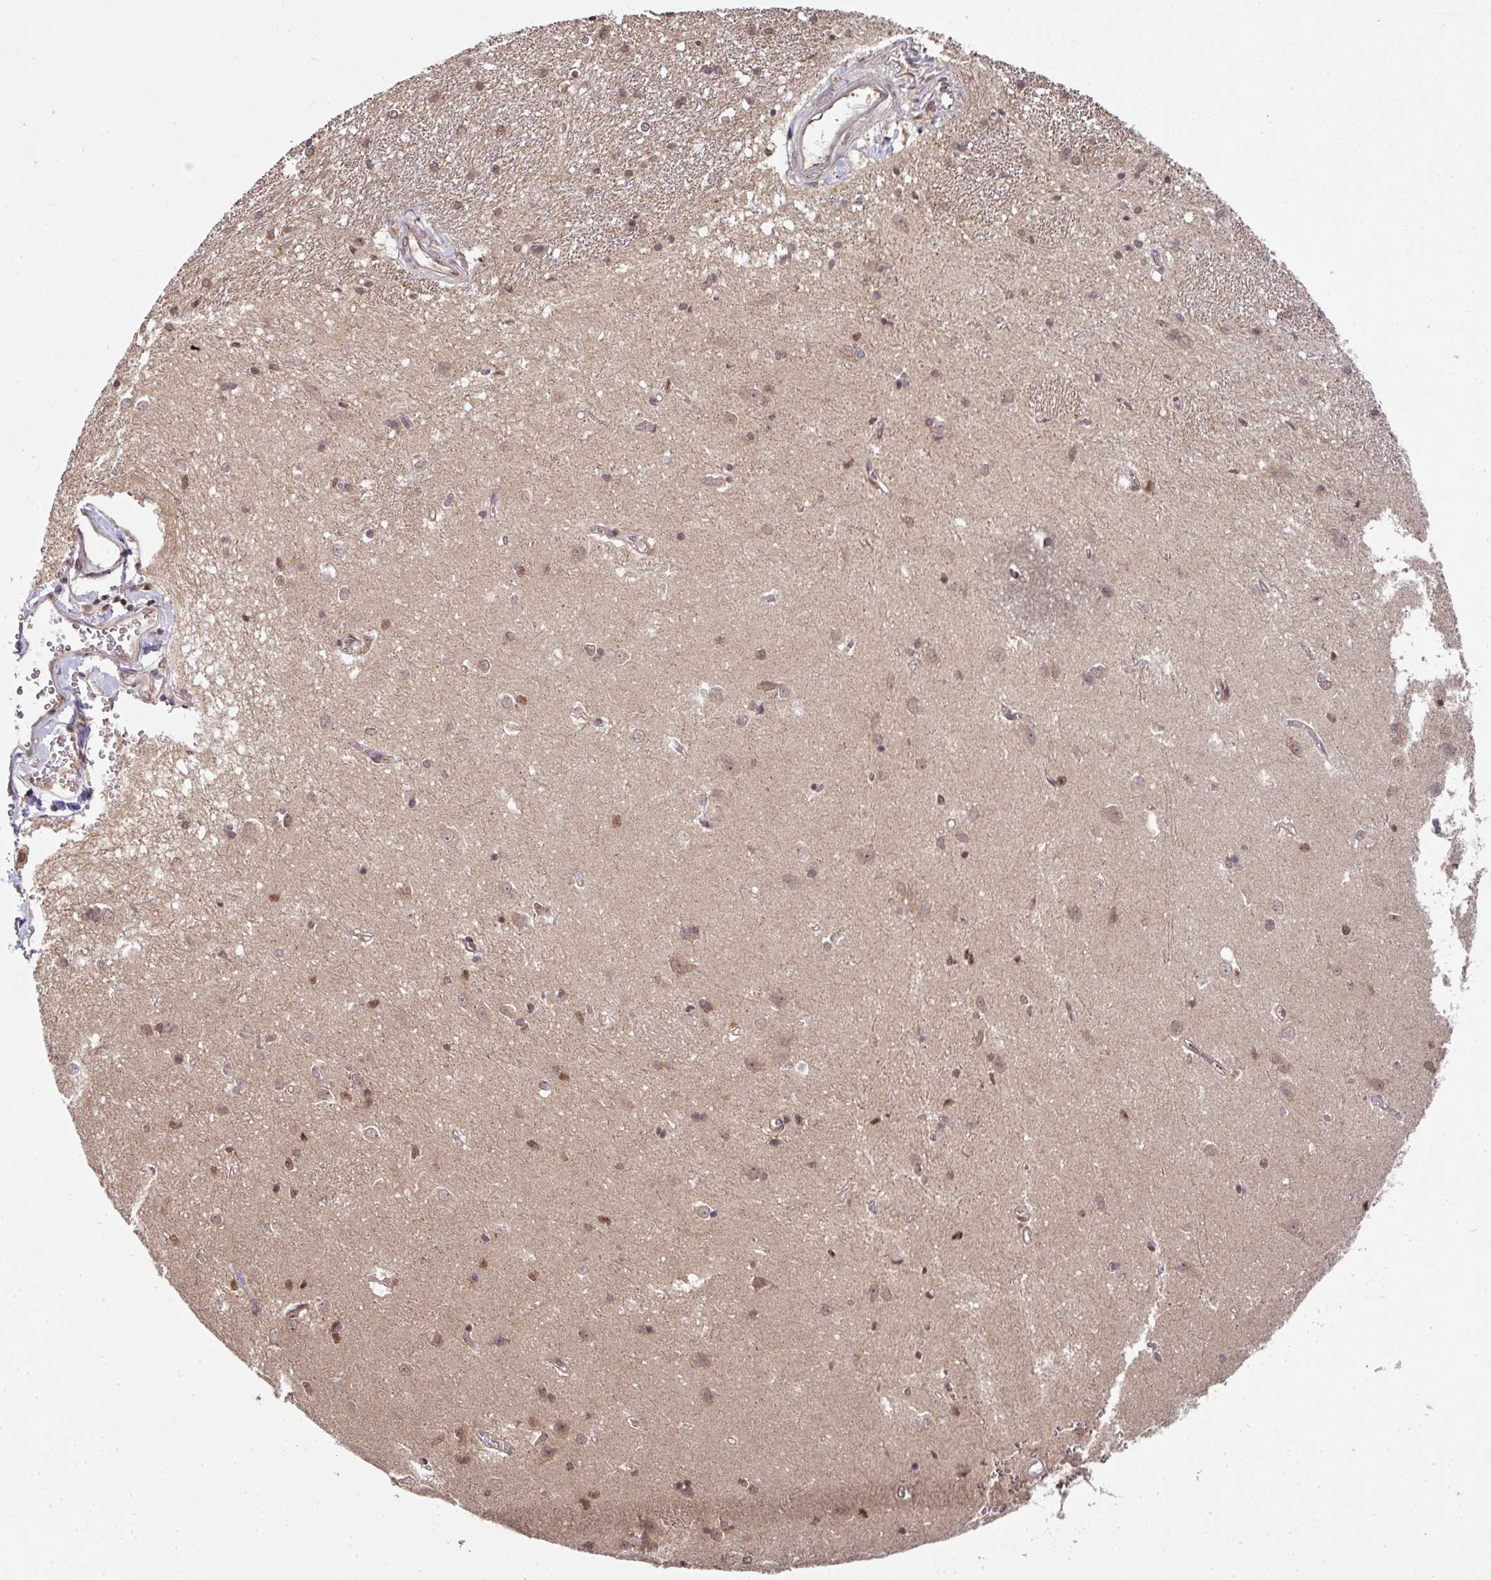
{"staining": {"intensity": "moderate", "quantity": ">75%", "location": "cytoplasmic/membranous,nuclear"}, "tissue": "hippocampus", "cell_type": "Glial cells", "image_type": "normal", "snomed": [{"axis": "morphology", "description": "Normal tissue, NOS"}, {"axis": "topography", "description": "Hippocampus"}], "caption": "Immunohistochemistry (IHC) image of unremarkable human hippocampus stained for a protein (brown), which reveals medium levels of moderate cytoplasmic/membranous,nuclear expression in about >75% of glial cells.", "gene": "ANKRD18A", "patient": {"sex": "female", "age": 64}}